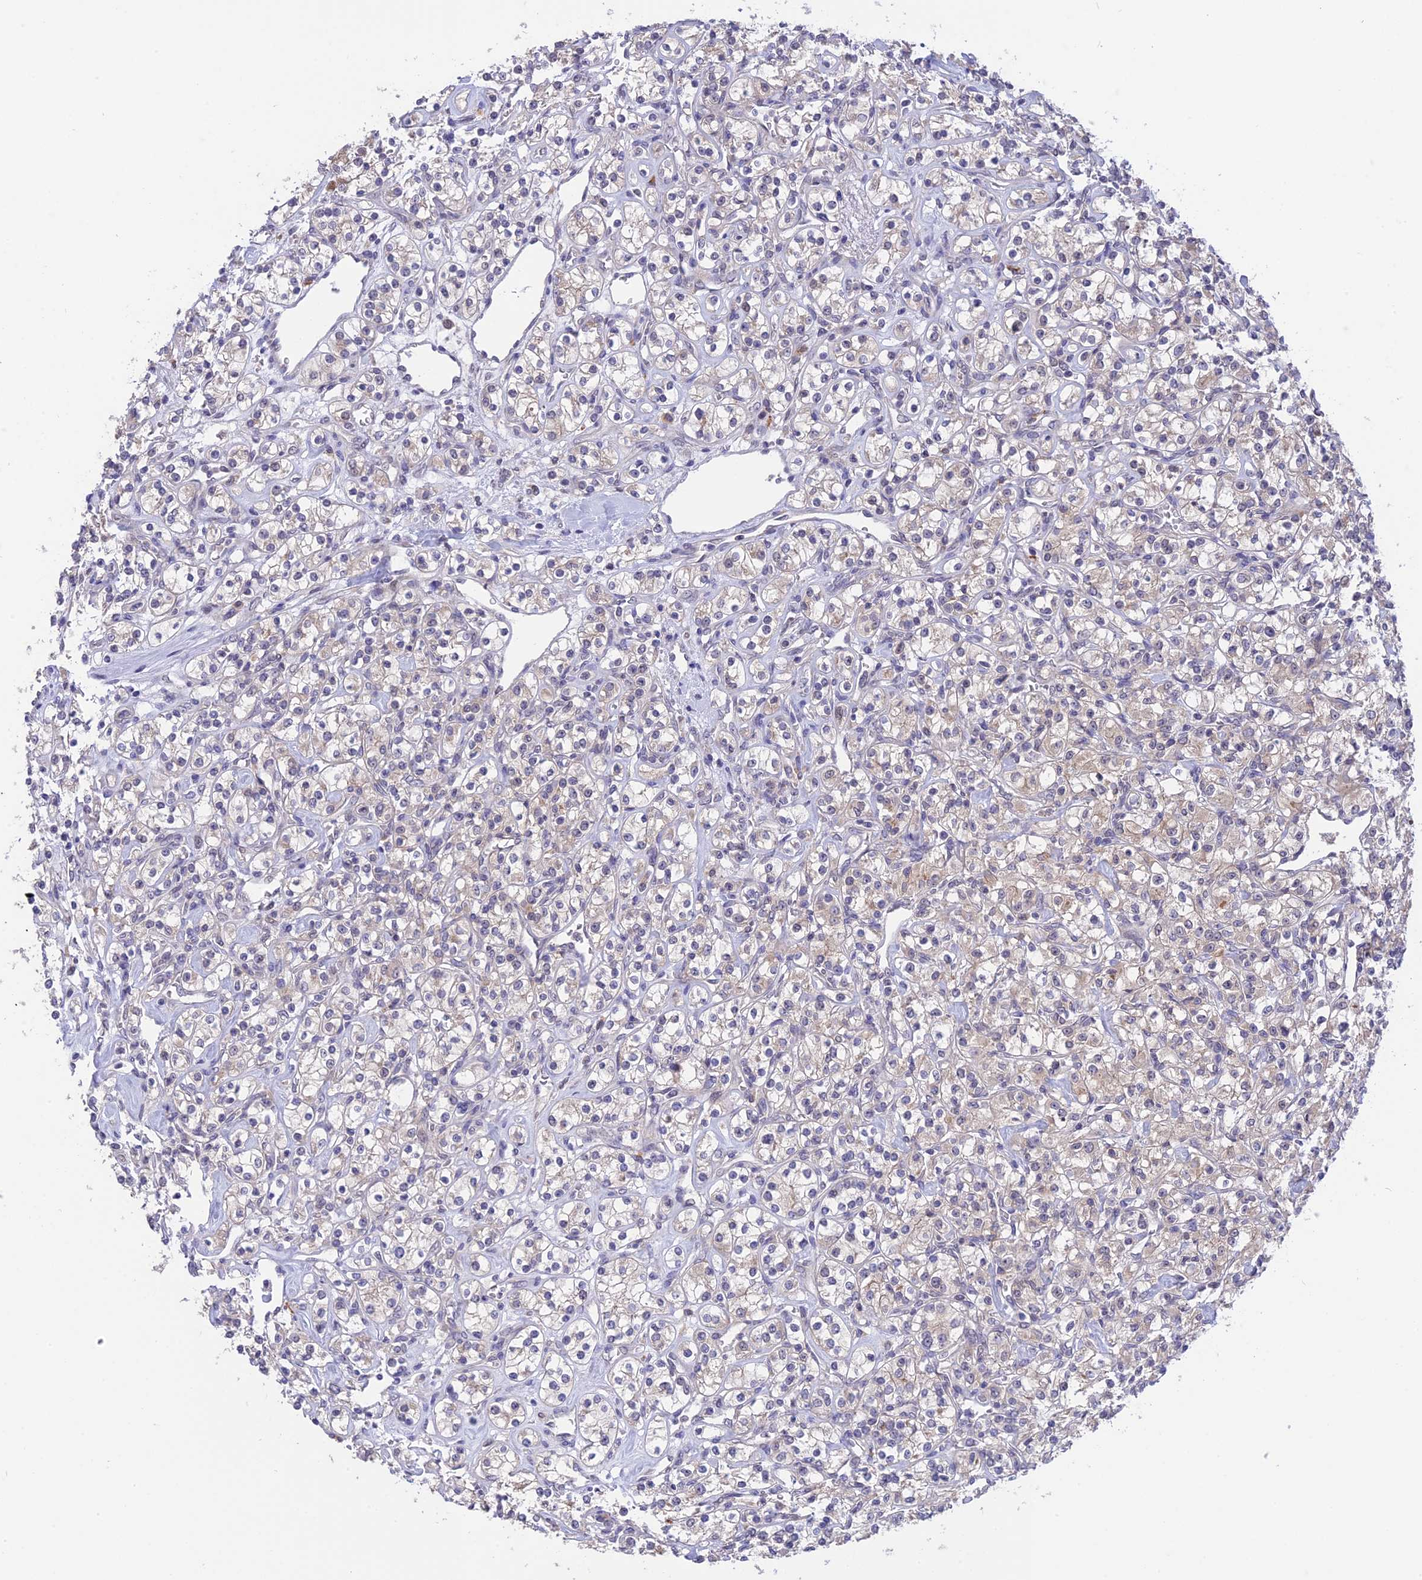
{"staining": {"intensity": "negative", "quantity": "none", "location": "none"}, "tissue": "renal cancer", "cell_type": "Tumor cells", "image_type": "cancer", "snomed": [{"axis": "morphology", "description": "Adenocarcinoma, NOS"}, {"axis": "topography", "description": "Kidney"}], "caption": "IHC photomicrograph of renal cancer (adenocarcinoma) stained for a protein (brown), which displays no staining in tumor cells.", "gene": "KCTD14", "patient": {"sex": "male", "age": 77}}